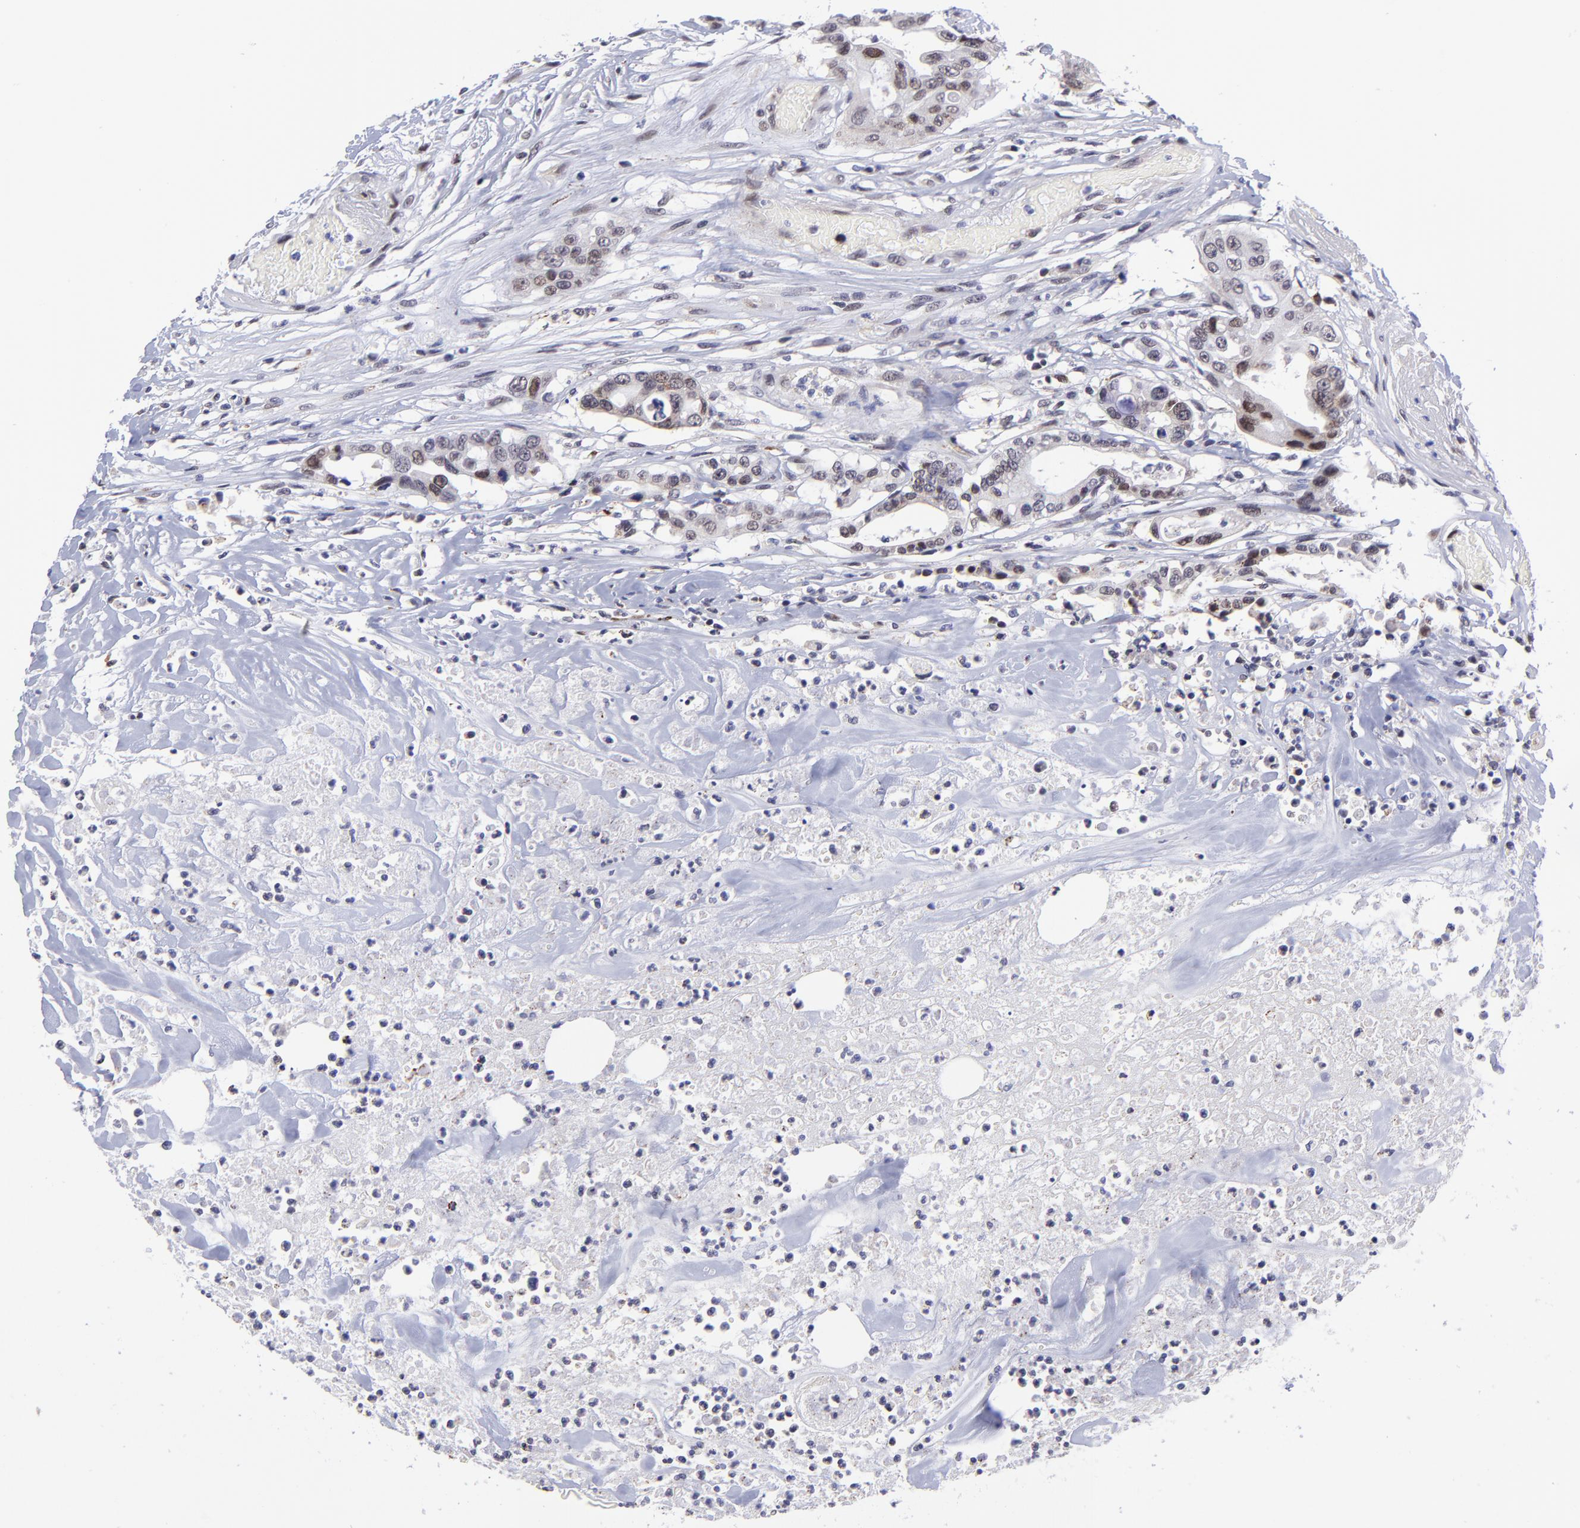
{"staining": {"intensity": "moderate", "quantity": "25%-75%", "location": "cytoplasmic/membranous,nuclear"}, "tissue": "colorectal cancer", "cell_type": "Tumor cells", "image_type": "cancer", "snomed": [{"axis": "morphology", "description": "Adenocarcinoma, NOS"}, {"axis": "topography", "description": "Colon"}], "caption": "The immunohistochemical stain shows moderate cytoplasmic/membranous and nuclear expression in tumor cells of colorectal cancer (adenocarcinoma) tissue. (IHC, brightfield microscopy, high magnification).", "gene": "SOX6", "patient": {"sex": "female", "age": 70}}